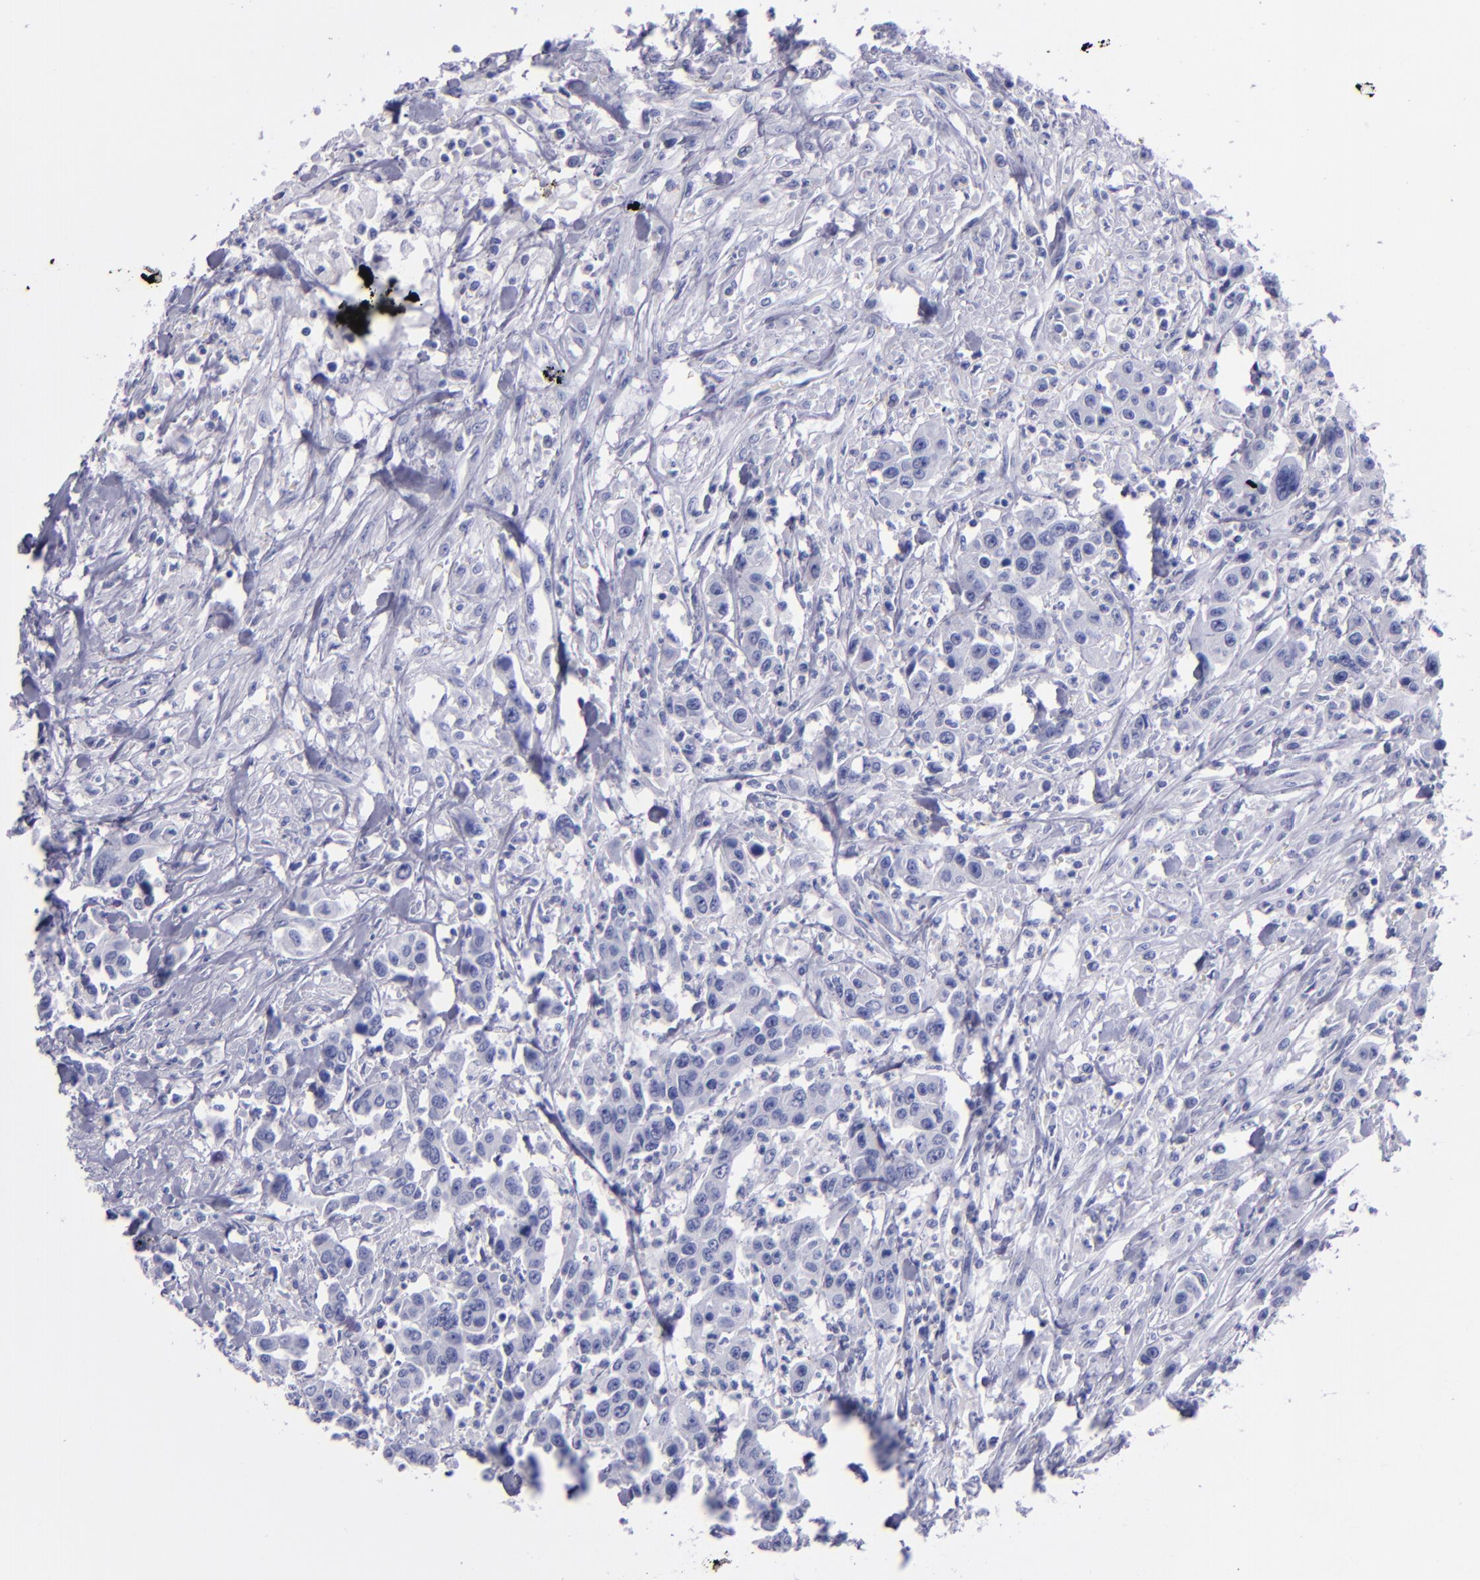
{"staining": {"intensity": "negative", "quantity": "none", "location": "none"}, "tissue": "urothelial cancer", "cell_type": "Tumor cells", "image_type": "cancer", "snomed": [{"axis": "morphology", "description": "Urothelial carcinoma, High grade"}, {"axis": "topography", "description": "Urinary bladder"}], "caption": "This is a histopathology image of immunohistochemistry staining of high-grade urothelial carcinoma, which shows no positivity in tumor cells.", "gene": "CD37", "patient": {"sex": "male", "age": 86}}